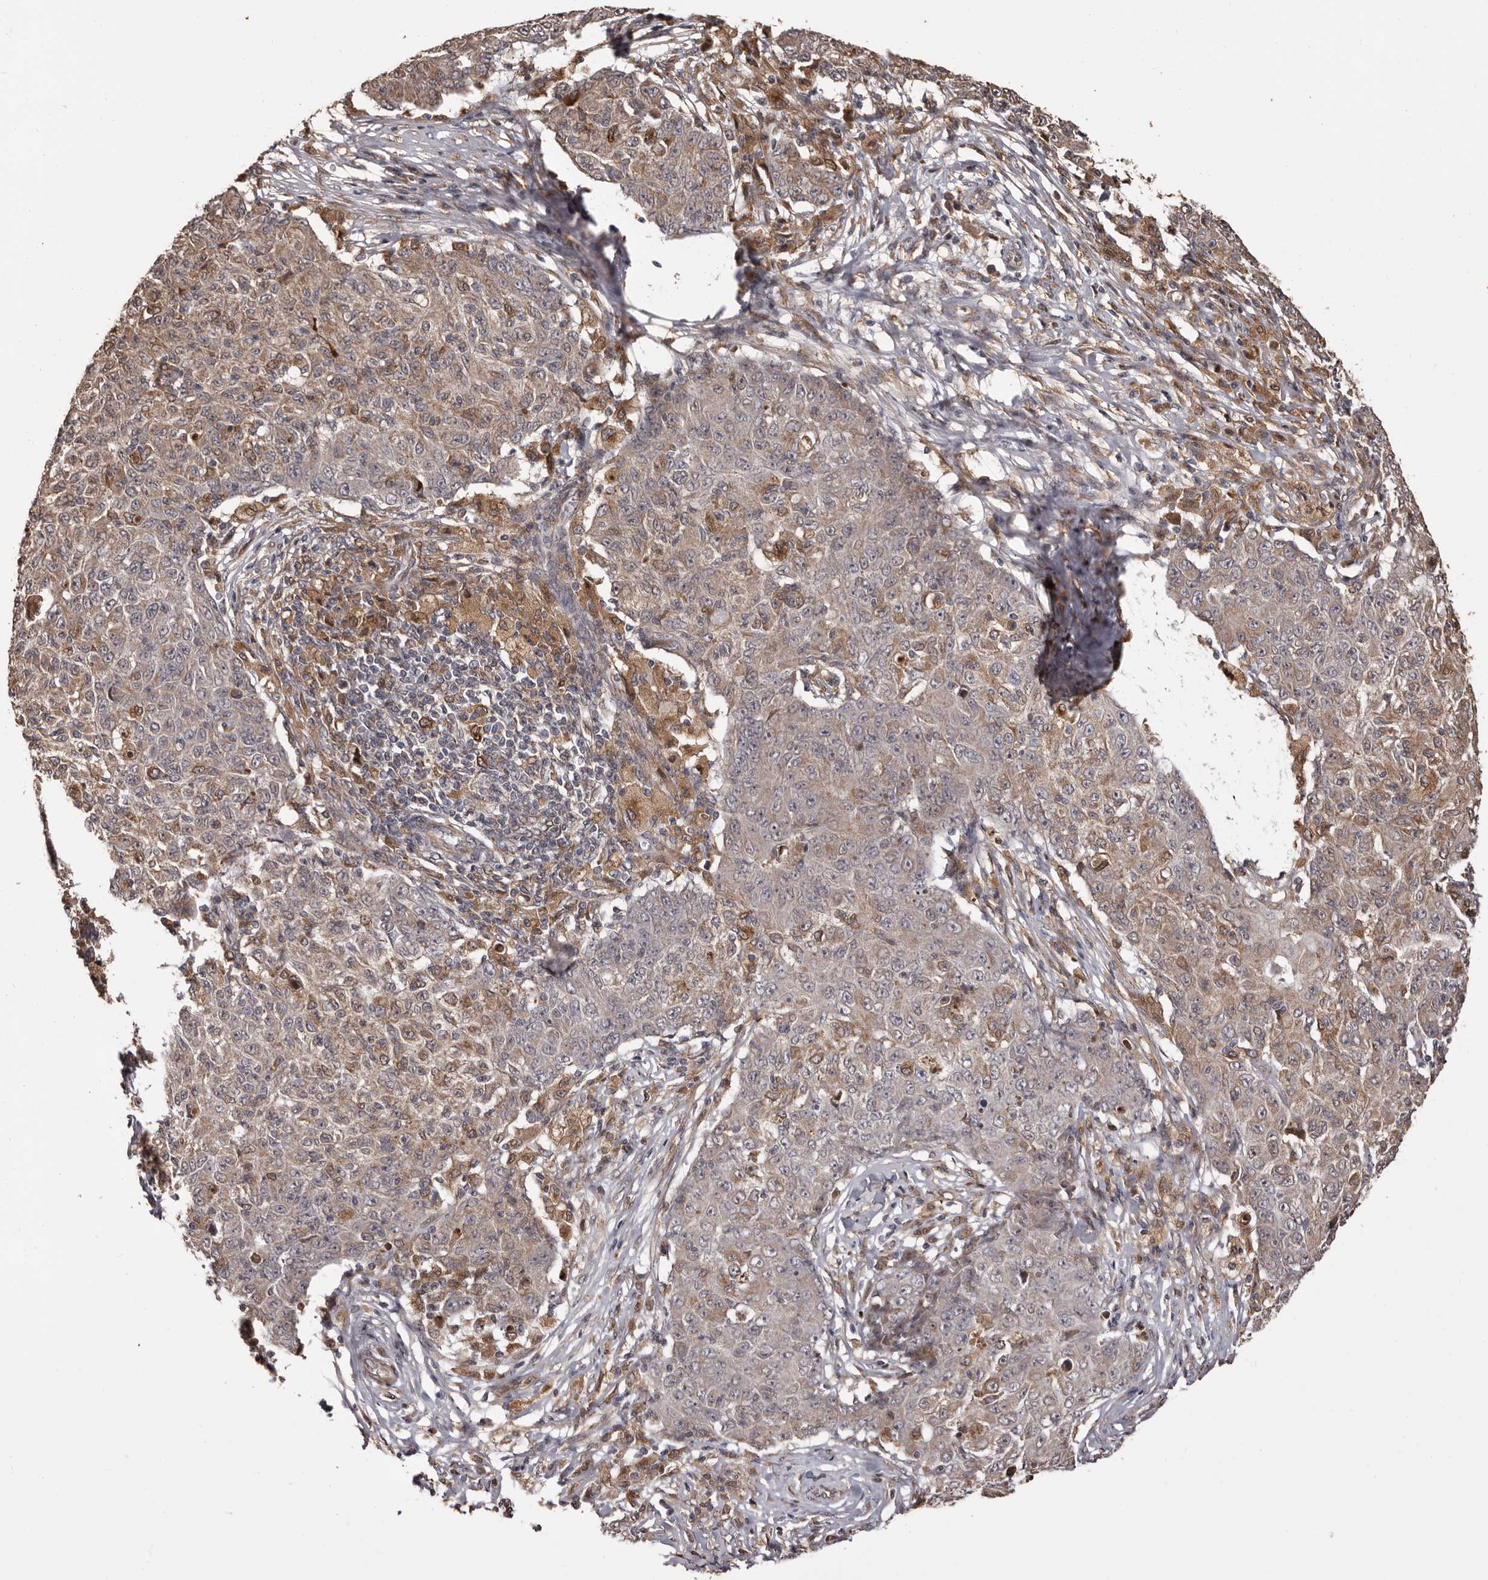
{"staining": {"intensity": "moderate", "quantity": "25%-75%", "location": "cytoplasmic/membranous"}, "tissue": "ovarian cancer", "cell_type": "Tumor cells", "image_type": "cancer", "snomed": [{"axis": "morphology", "description": "Carcinoma, endometroid"}, {"axis": "topography", "description": "Ovary"}], "caption": "This histopathology image displays IHC staining of ovarian cancer, with medium moderate cytoplasmic/membranous staining in approximately 25%-75% of tumor cells.", "gene": "ZCCHC7", "patient": {"sex": "female", "age": 42}}